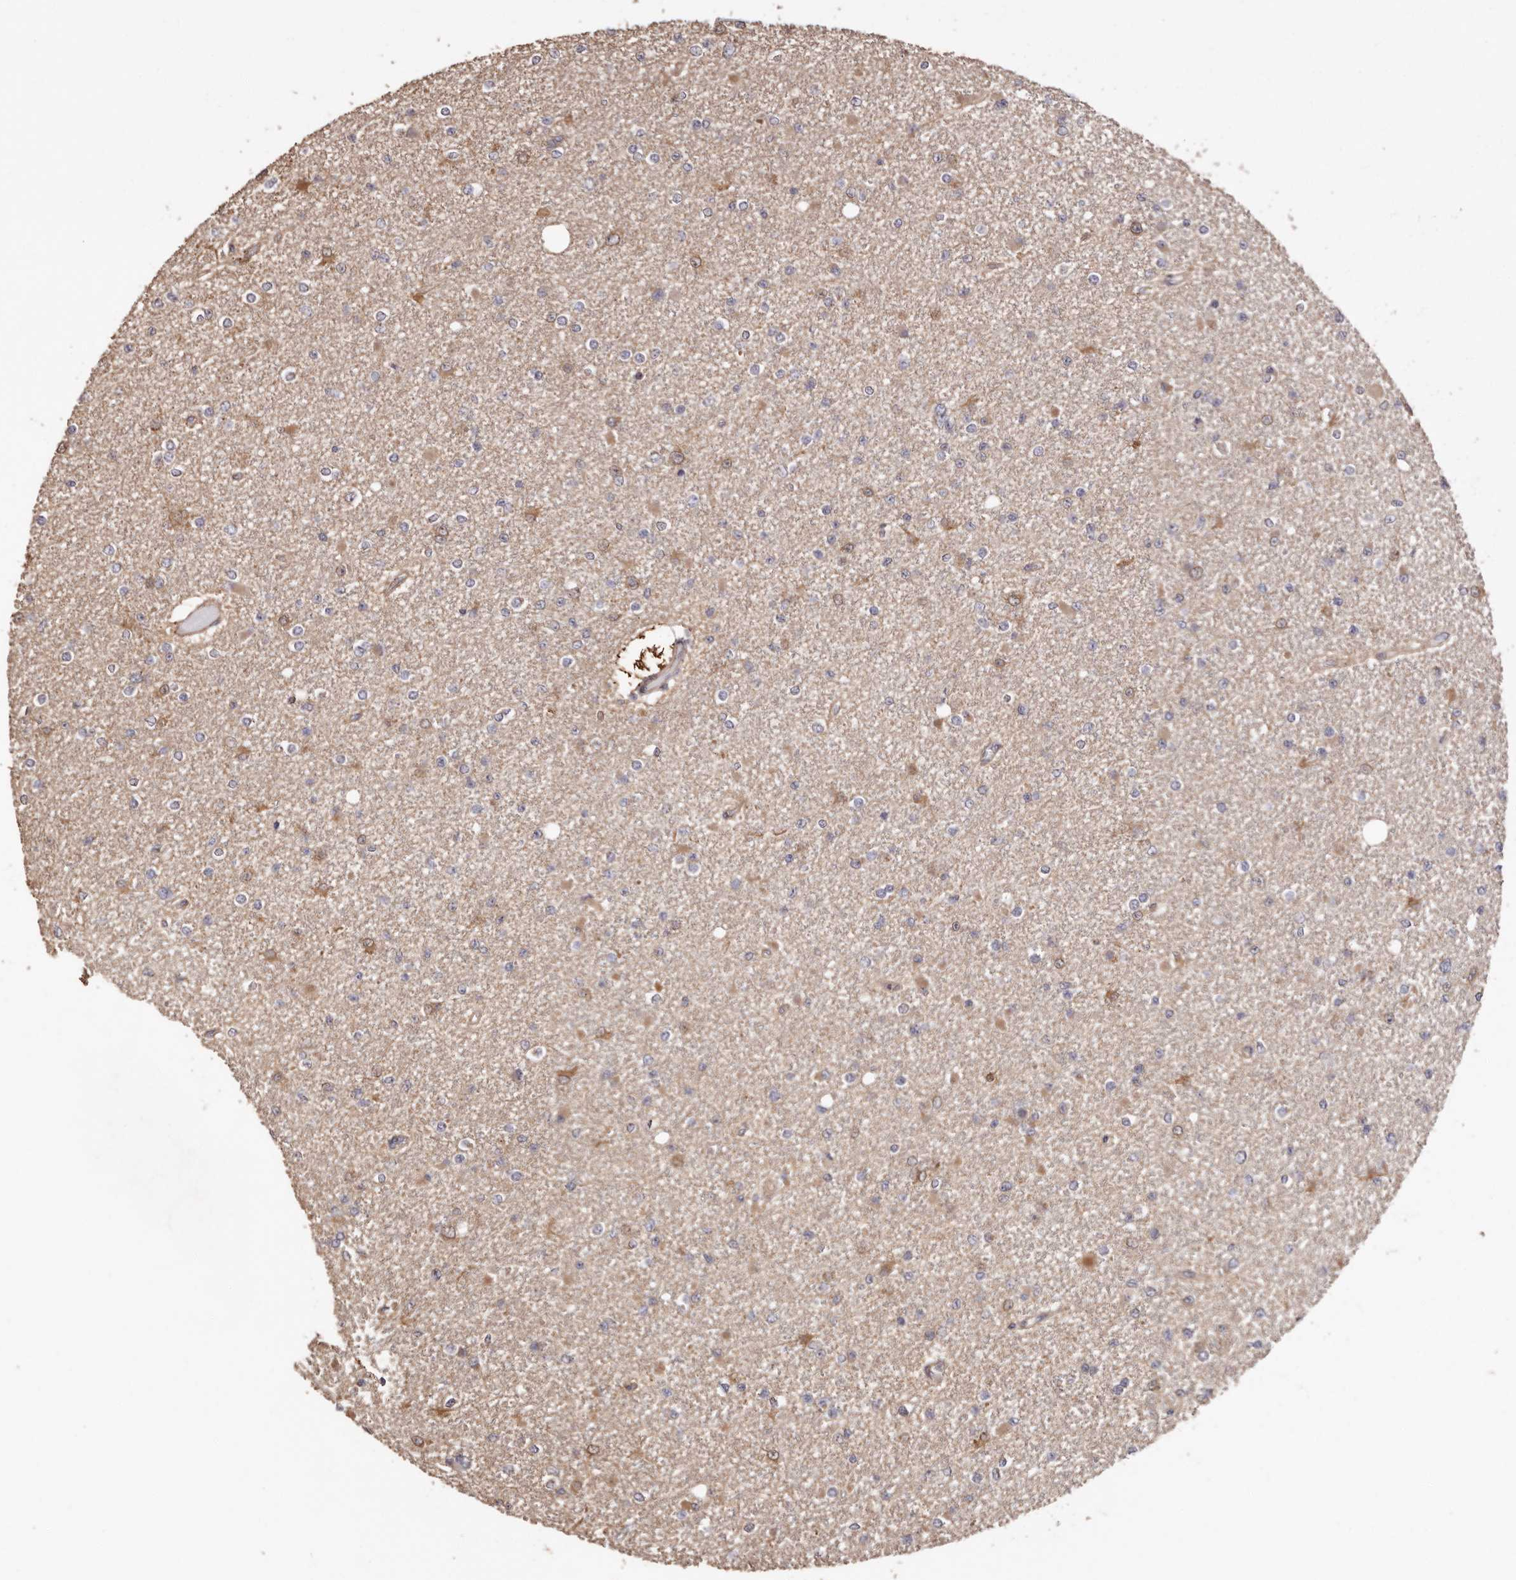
{"staining": {"intensity": "negative", "quantity": "none", "location": "none"}, "tissue": "glioma", "cell_type": "Tumor cells", "image_type": "cancer", "snomed": [{"axis": "morphology", "description": "Glioma, malignant, Low grade"}, {"axis": "topography", "description": "Brain"}], "caption": "The immunohistochemistry photomicrograph has no significant expression in tumor cells of malignant glioma (low-grade) tissue.", "gene": "COQ8B", "patient": {"sex": "female", "age": 22}}